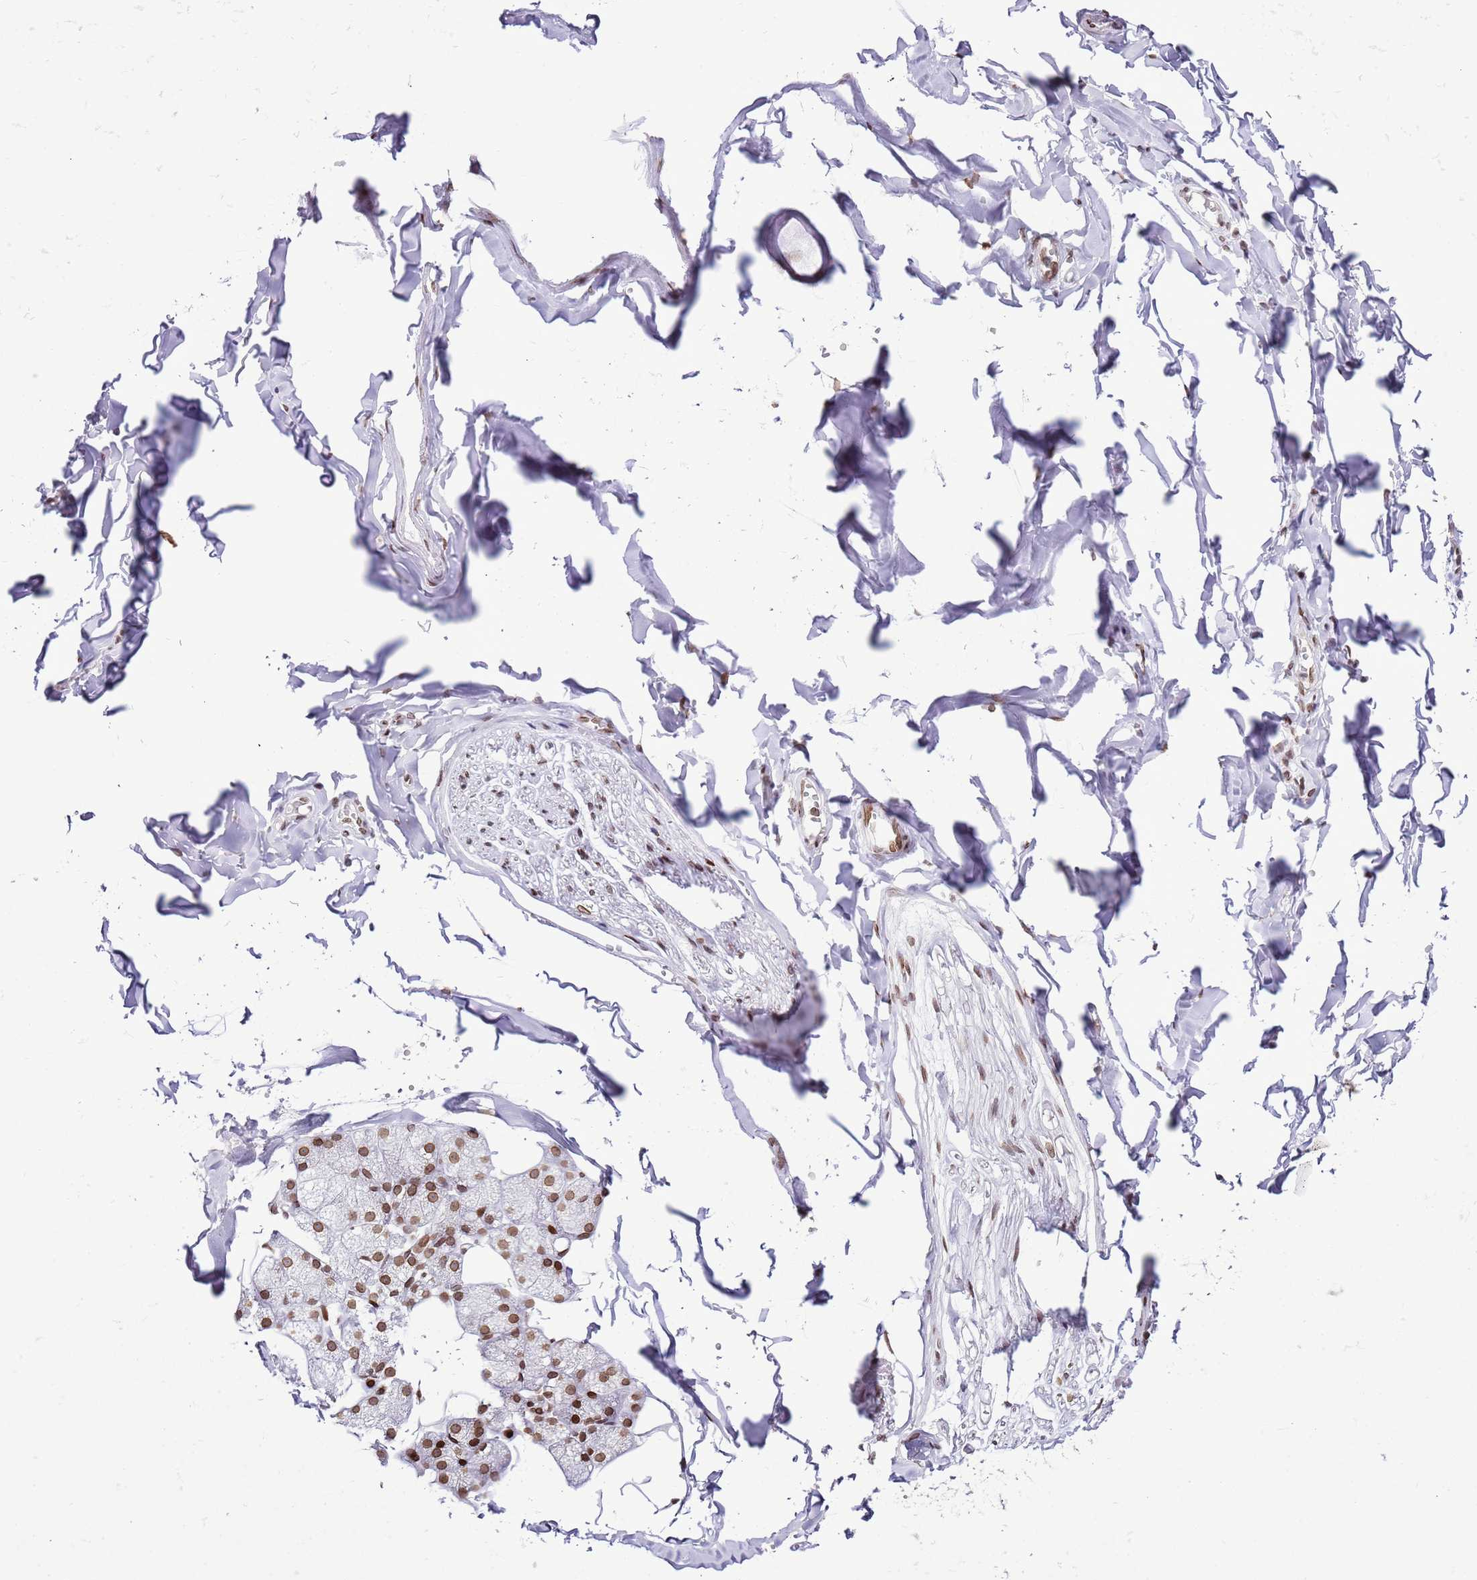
{"staining": {"intensity": "moderate", "quantity": "25%-75%", "location": "nuclear"}, "tissue": "adipose tissue", "cell_type": "Adipocytes", "image_type": "normal", "snomed": [{"axis": "morphology", "description": "Normal tissue, NOS"}, {"axis": "topography", "description": "Salivary gland"}, {"axis": "topography", "description": "Peripheral nerve tissue"}], "caption": "A high-resolution photomicrograph shows immunohistochemistry staining of unremarkable adipose tissue, which reveals moderate nuclear expression in about 25%-75% of adipocytes. The staining is performed using DAB brown chromogen to label protein expression. The nuclei are counter-stained blue using hematoxylin.", "gene": "POU6F1", "patient": {"sex": "male", "age": 38}}